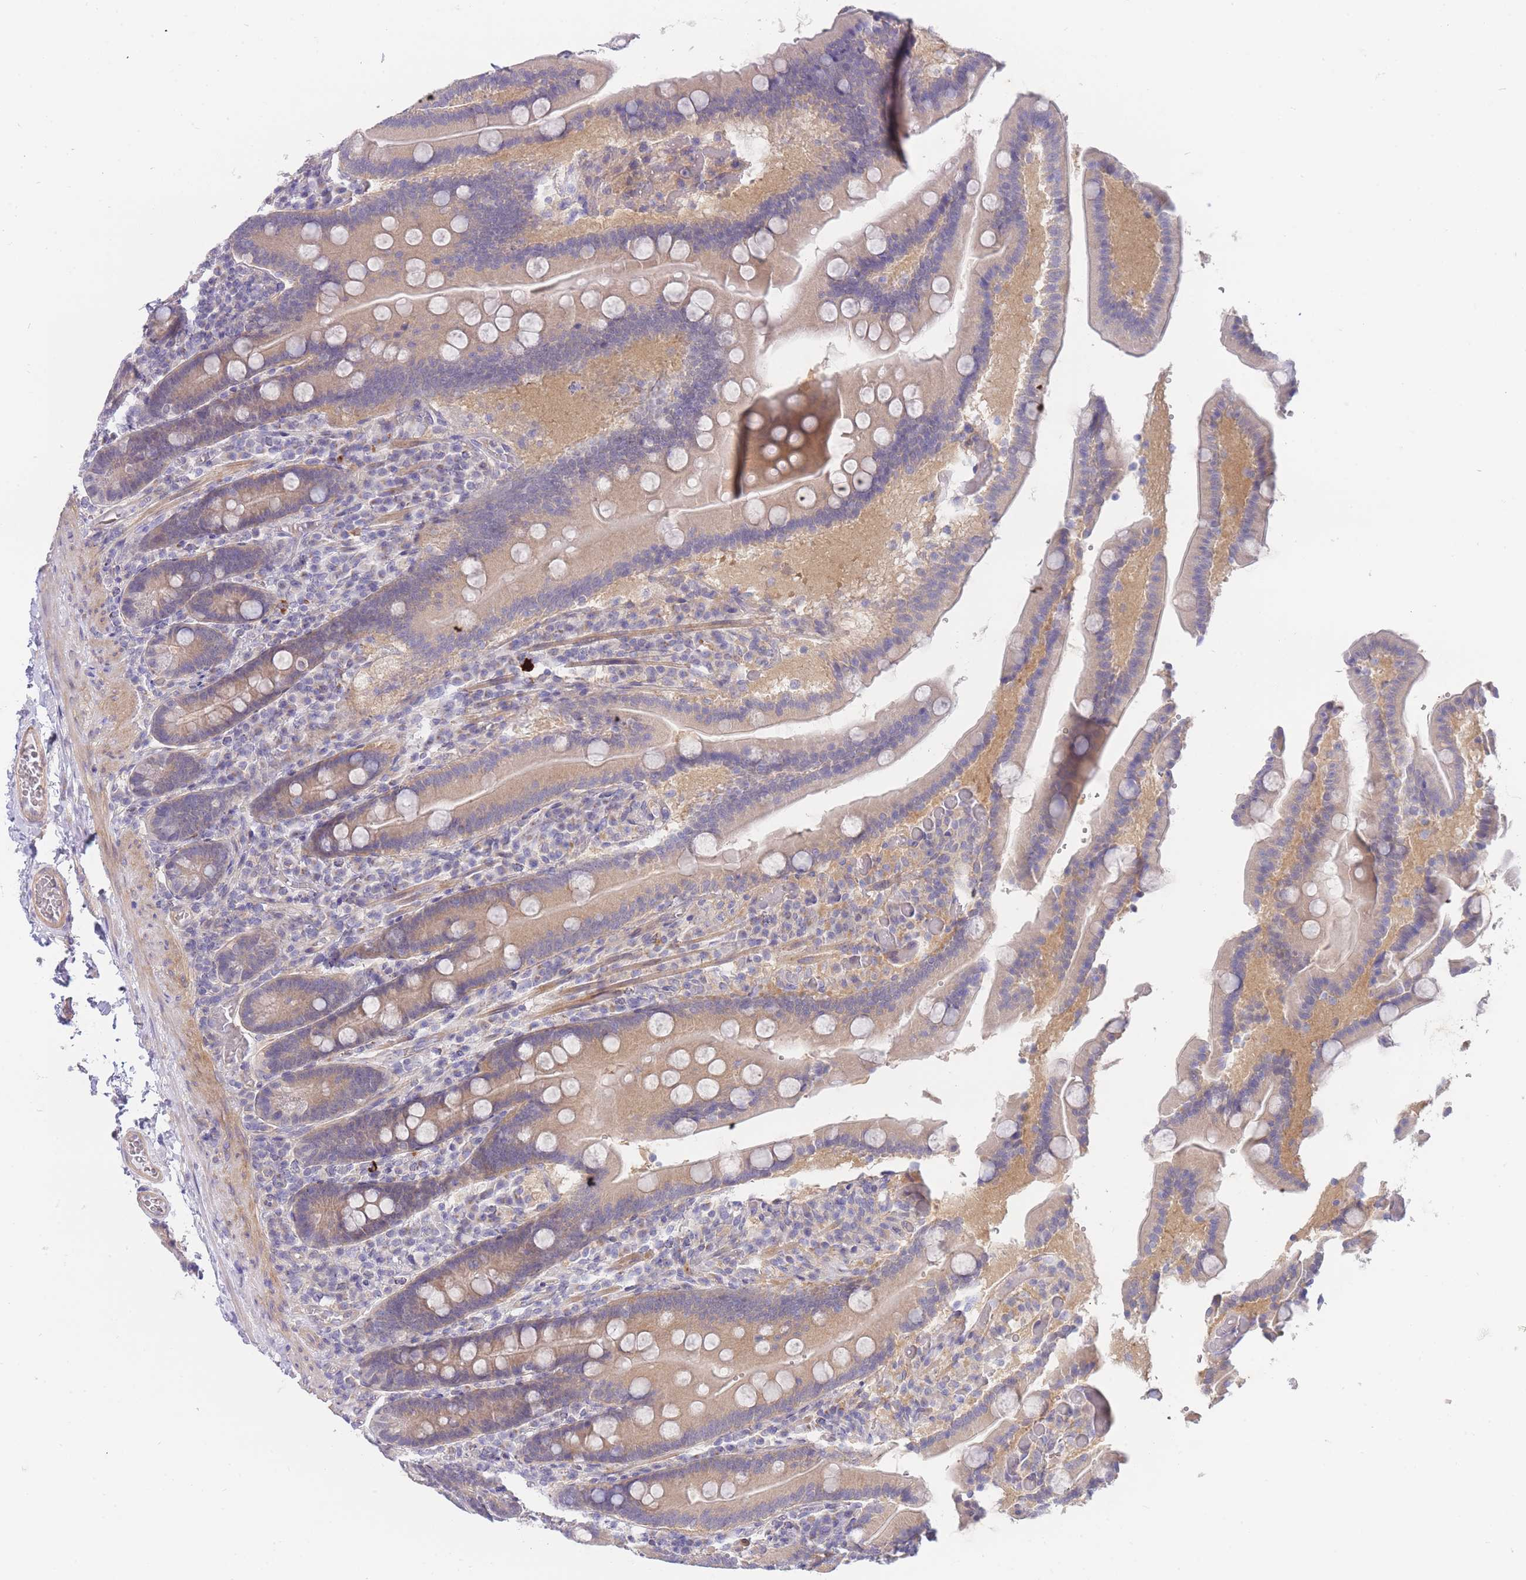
{"staining": {"intensity": "weak", "quantity": ">75%", "location": "cytoplasmic/membranous"}, "tissue": "duodenum", "cell_type": "Glandular cells", "image_type": "normal", "snomed": [{"axis": "morphology", "description": "Normal tissue, NOS"}, {"axis": "topography", "description": "Duodenum"}], "caption": "A high-resolution micrograph shows immunohistochemistry staining of unremarkable duodenum, which displays weak cytoplasmic/membranous expression in about >75% of glandular cells.", "gene": "SUGT1", "patient": {"sex": "female", "age": 62}}